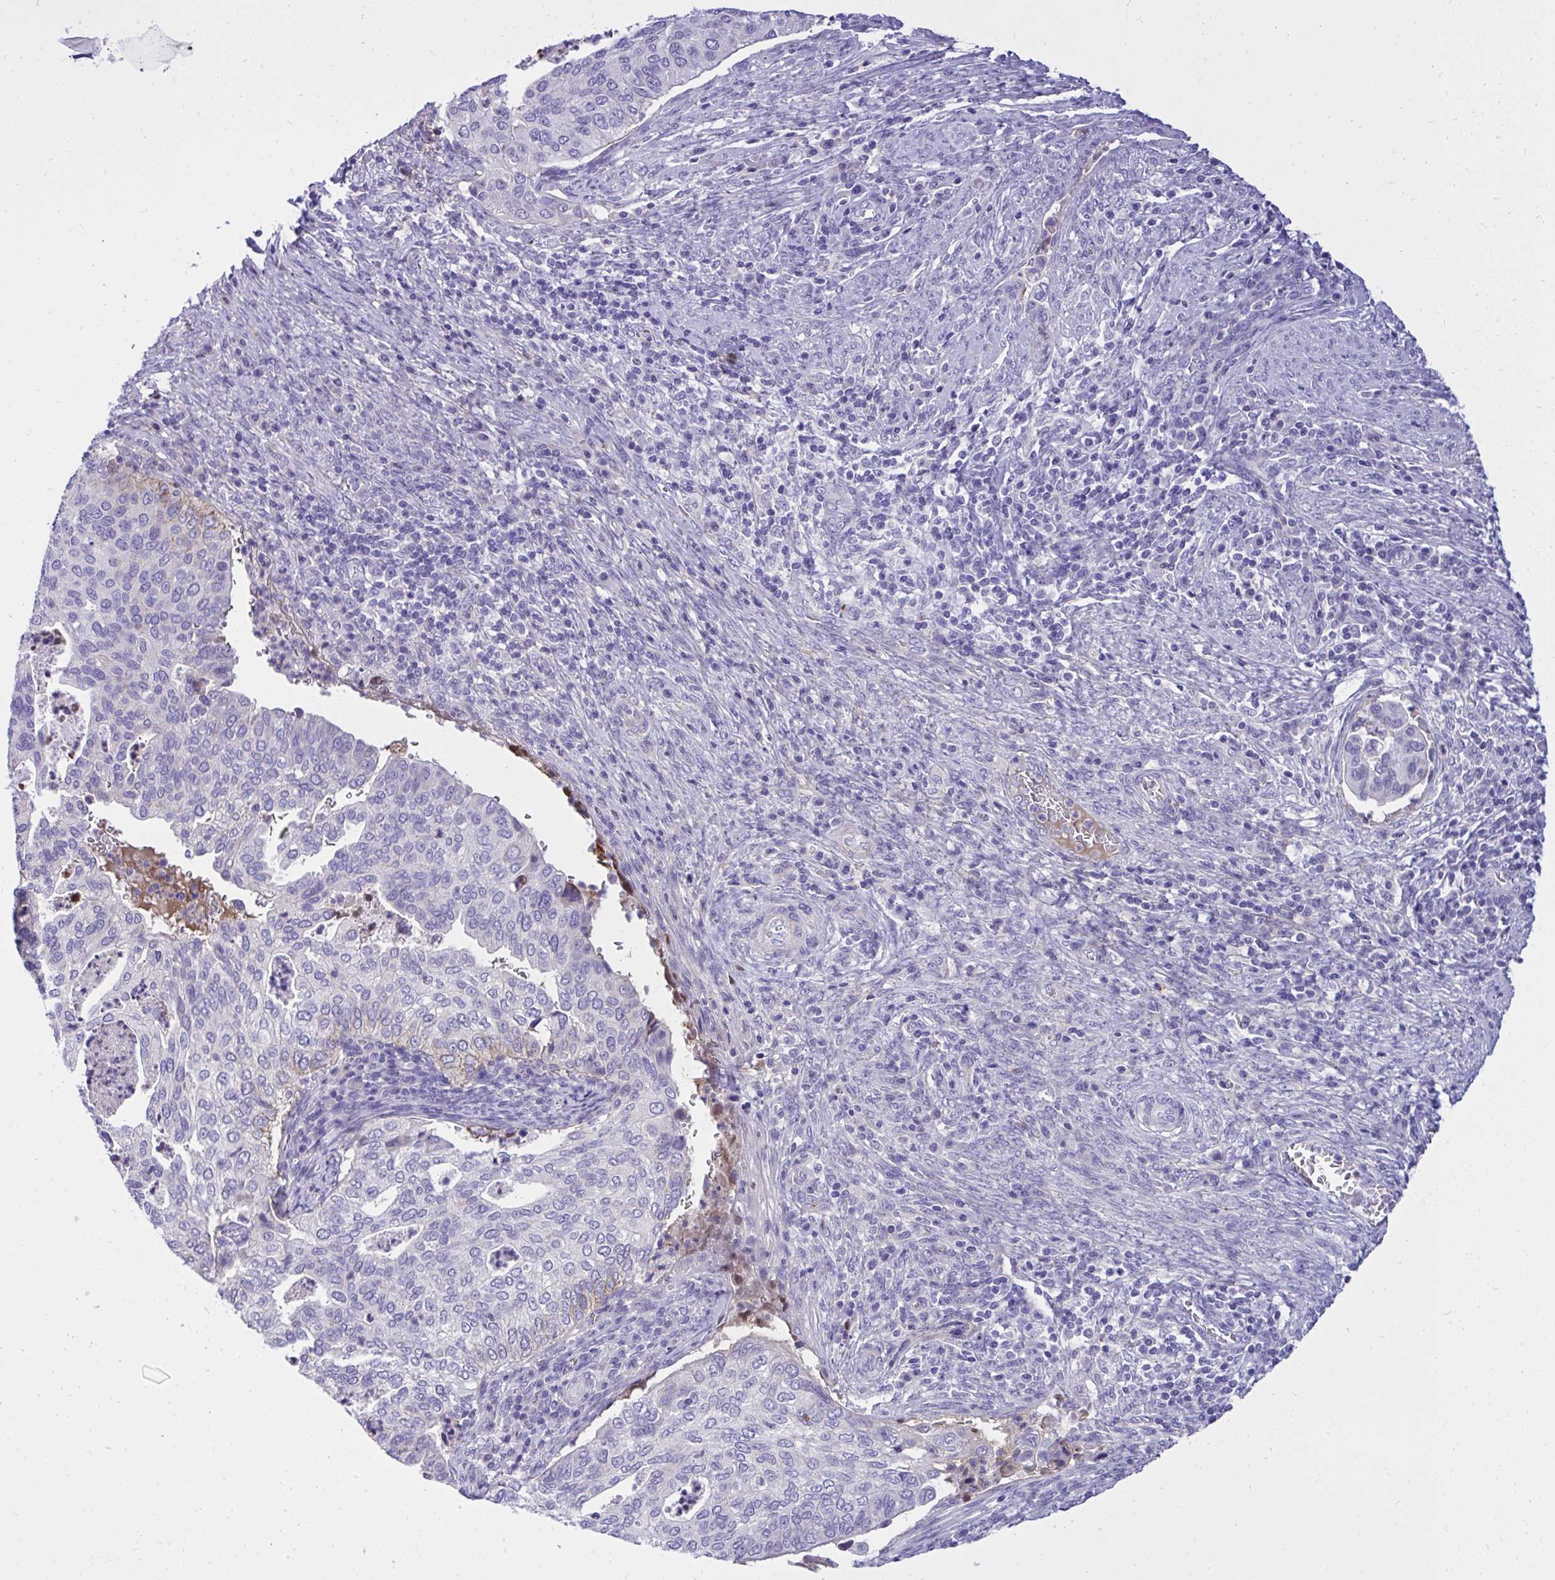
{"staining": {"intensity": "negative", "quantity": "none", "location": "none"}, "tissue": "cervical cancer", "cell_type": "Tumor cells", "image_type": "cancer", "snomed": [{"axis": "morphology", "description": "Squamous cell carcinoma, NOS"}, {"axis": "topography", "description": "Cervix"}], "caption": "An immunohistochemistry image of squamous cell carcinoma (cervical) is shown. There is no staining in tumor cells of squamous cell carcinoma (cervical).", "gene": "HRG", "patient": {"sex": "female", "age": 38}}